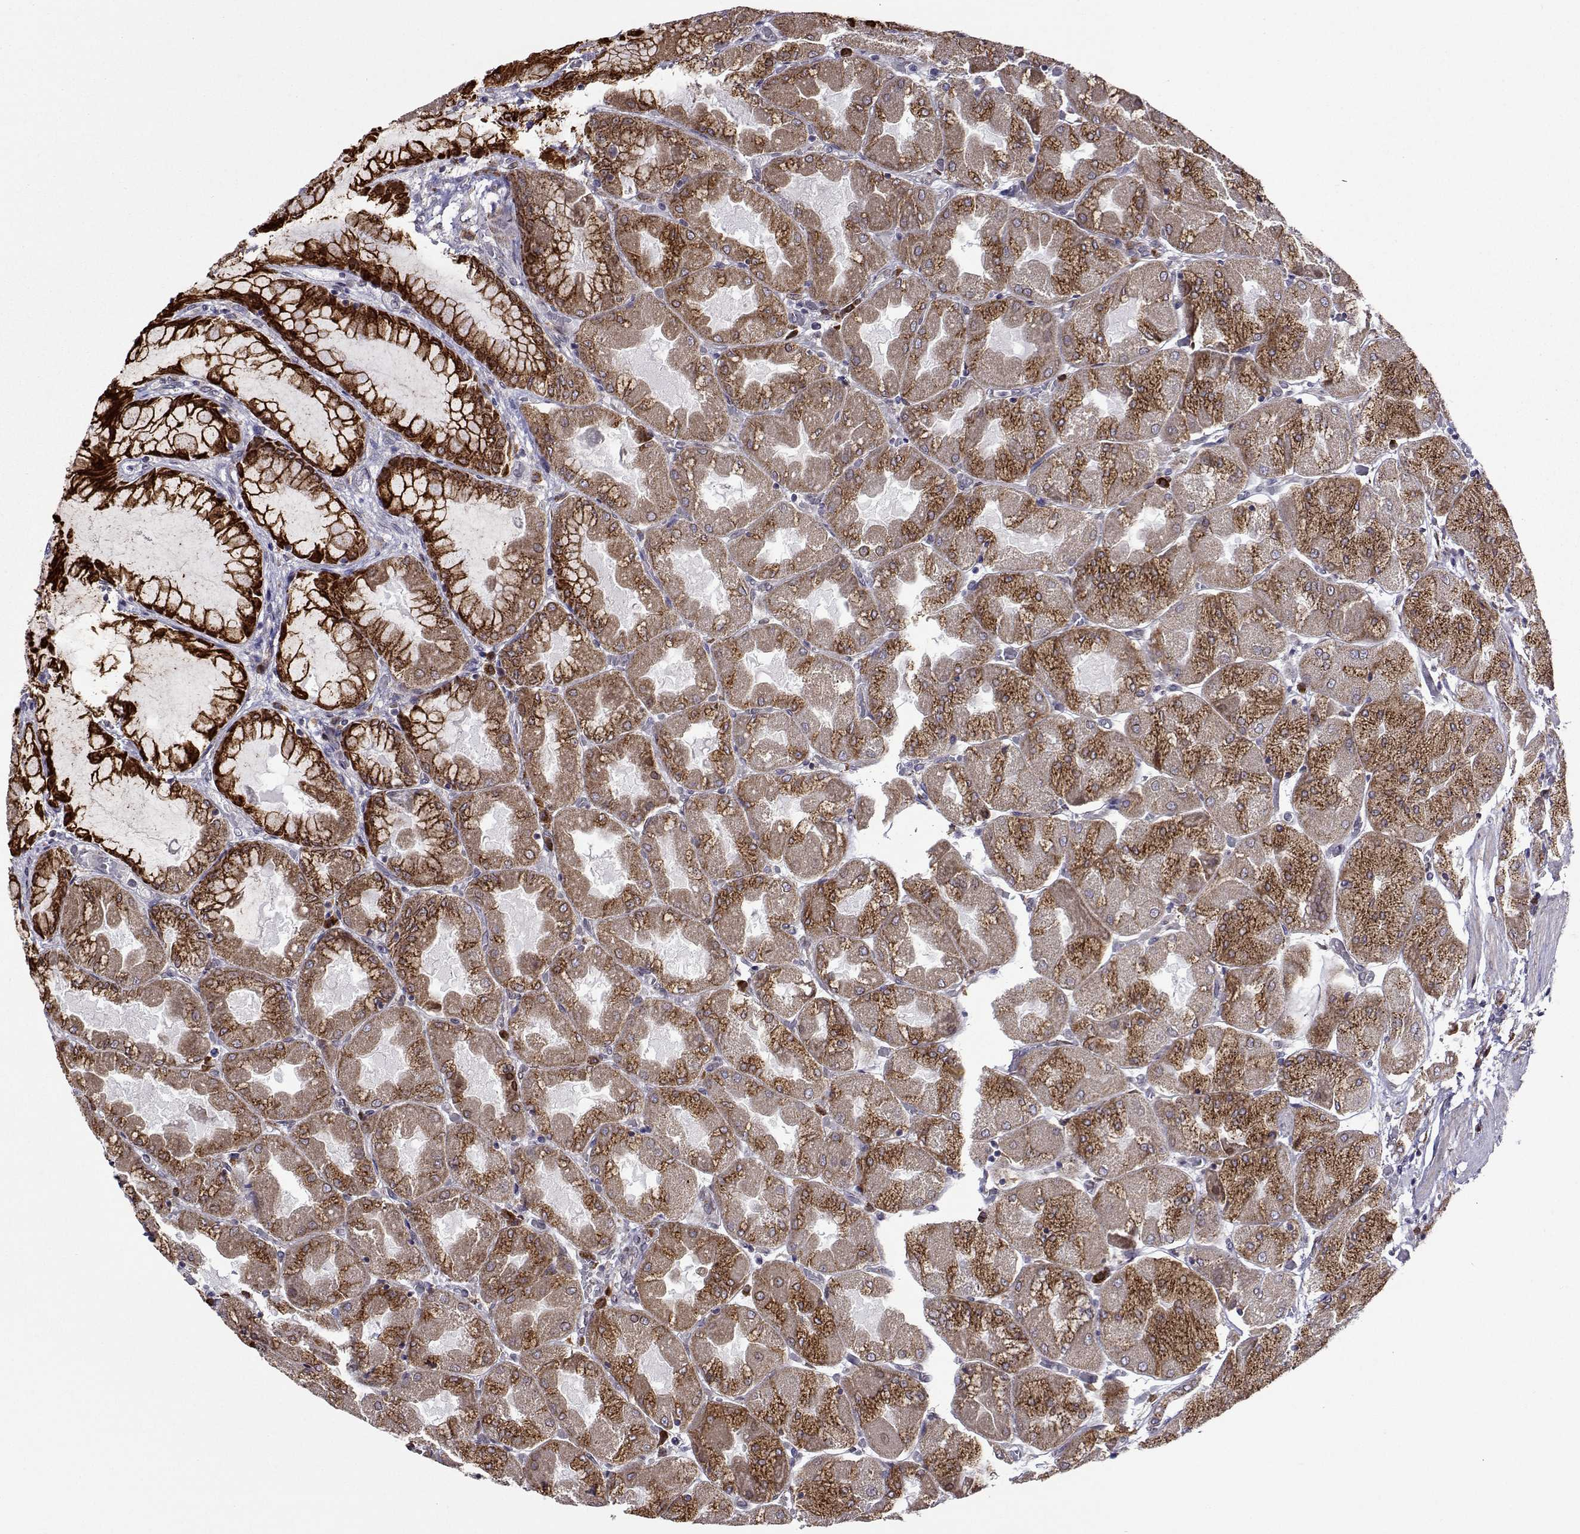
{"staining": {"intensity": "strong", "quantity": "25%-75%", "location": "cytoplasmic/membranous,nuclear"}, "tissue": "stomach", "cell_type": "Glandular cells", "image_type": "normal", "snomed": [{"axis": "morphology", "description": "Normal tissue, NOS"}, {"axis": "topography", "description": "Stomach"}], "caption": "Immunohistochemistry (IHC) of normal human stomach displays high levels of strong cytoplasmic/membranous,nuclear positivity in about 25%-75% of glandular cells. The staining was performed using DAB to visualize the protein expression in brown, while the nuclei were stained in blue with hematoxylin (Magnification: 20x).", "gene": "PGRMC2", "patient": {"sex": "female", "age": 61}}